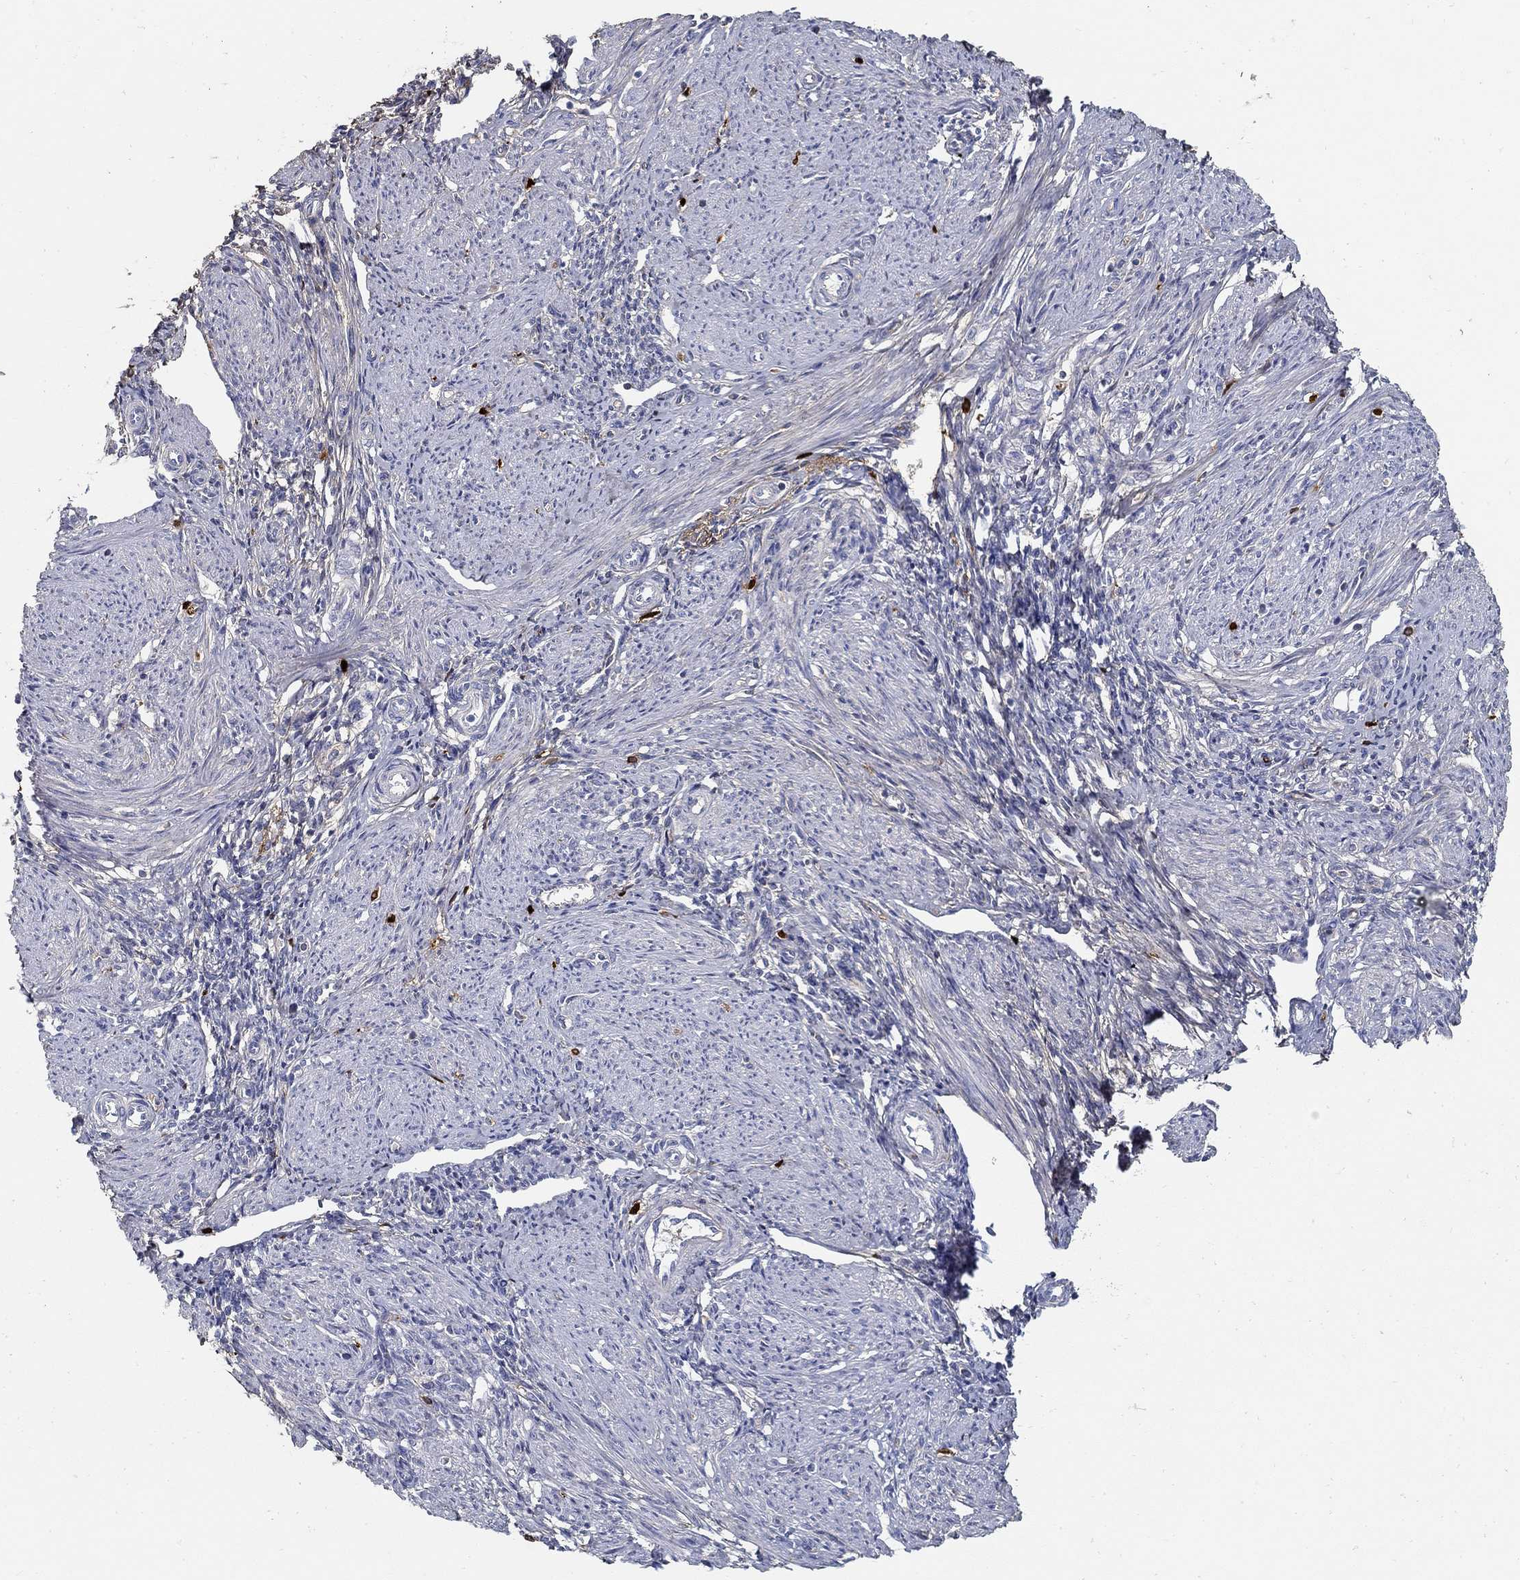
{"staining": {"intensity": "negative", "quantity": "none", "location": "none"}, "tissue": "endometrium", "cell_type": "Cells in endometrial stroma", "image_type": "normal", "snomed": [{"axis": "morphology", "description": "Normal tissue, NOS"}, {"axis": "topography", "description": "Endometrium"}], "caption": "Immunohistochemistry (IHC) of benign human endometrium exhibits no expression in cells in endometrial stroma. (DAB (3,3'-diaminobenzidine) IHC, high magnification).", "gene": "TGFBI", "patient": {"sex": "female", "age": 37}}